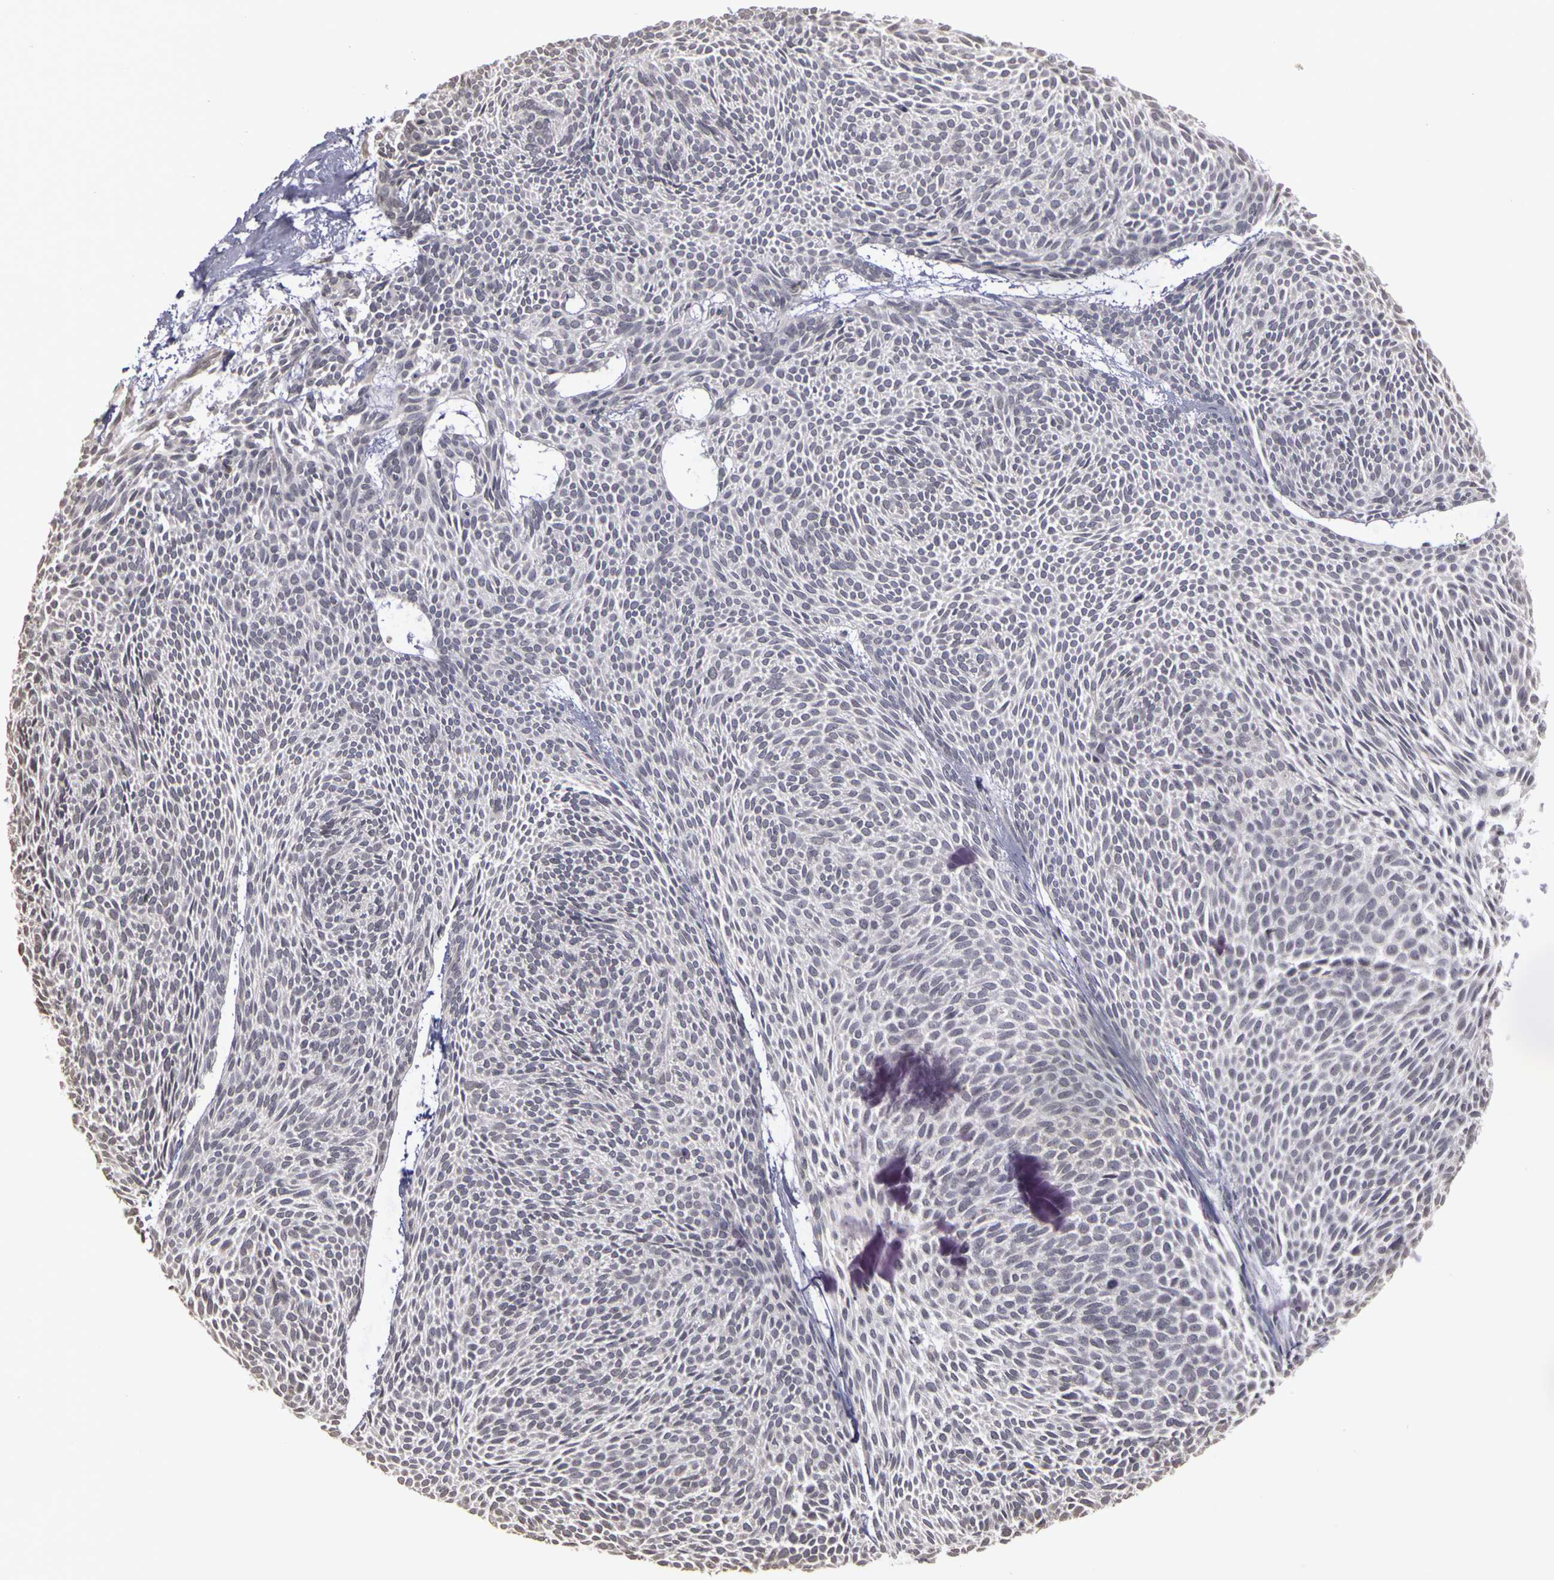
{"staining": {"intensity": "negative", "quantity": "none", "location": "none"}, "tissue": "skin cancer", "cell_type": "Tumor cells", "image_type": "cancer", "snomed": [{"axis": "morphology", "description": "Basal cell carcinoma"}, {"axis": "topography", "description": "Skin"}], "caption": "This is a image of IHC staining of skin cancer, which shows no staining in tumor cells.", "gene": "FRMD7", "patient": {"sex": "male", "age": 84}}